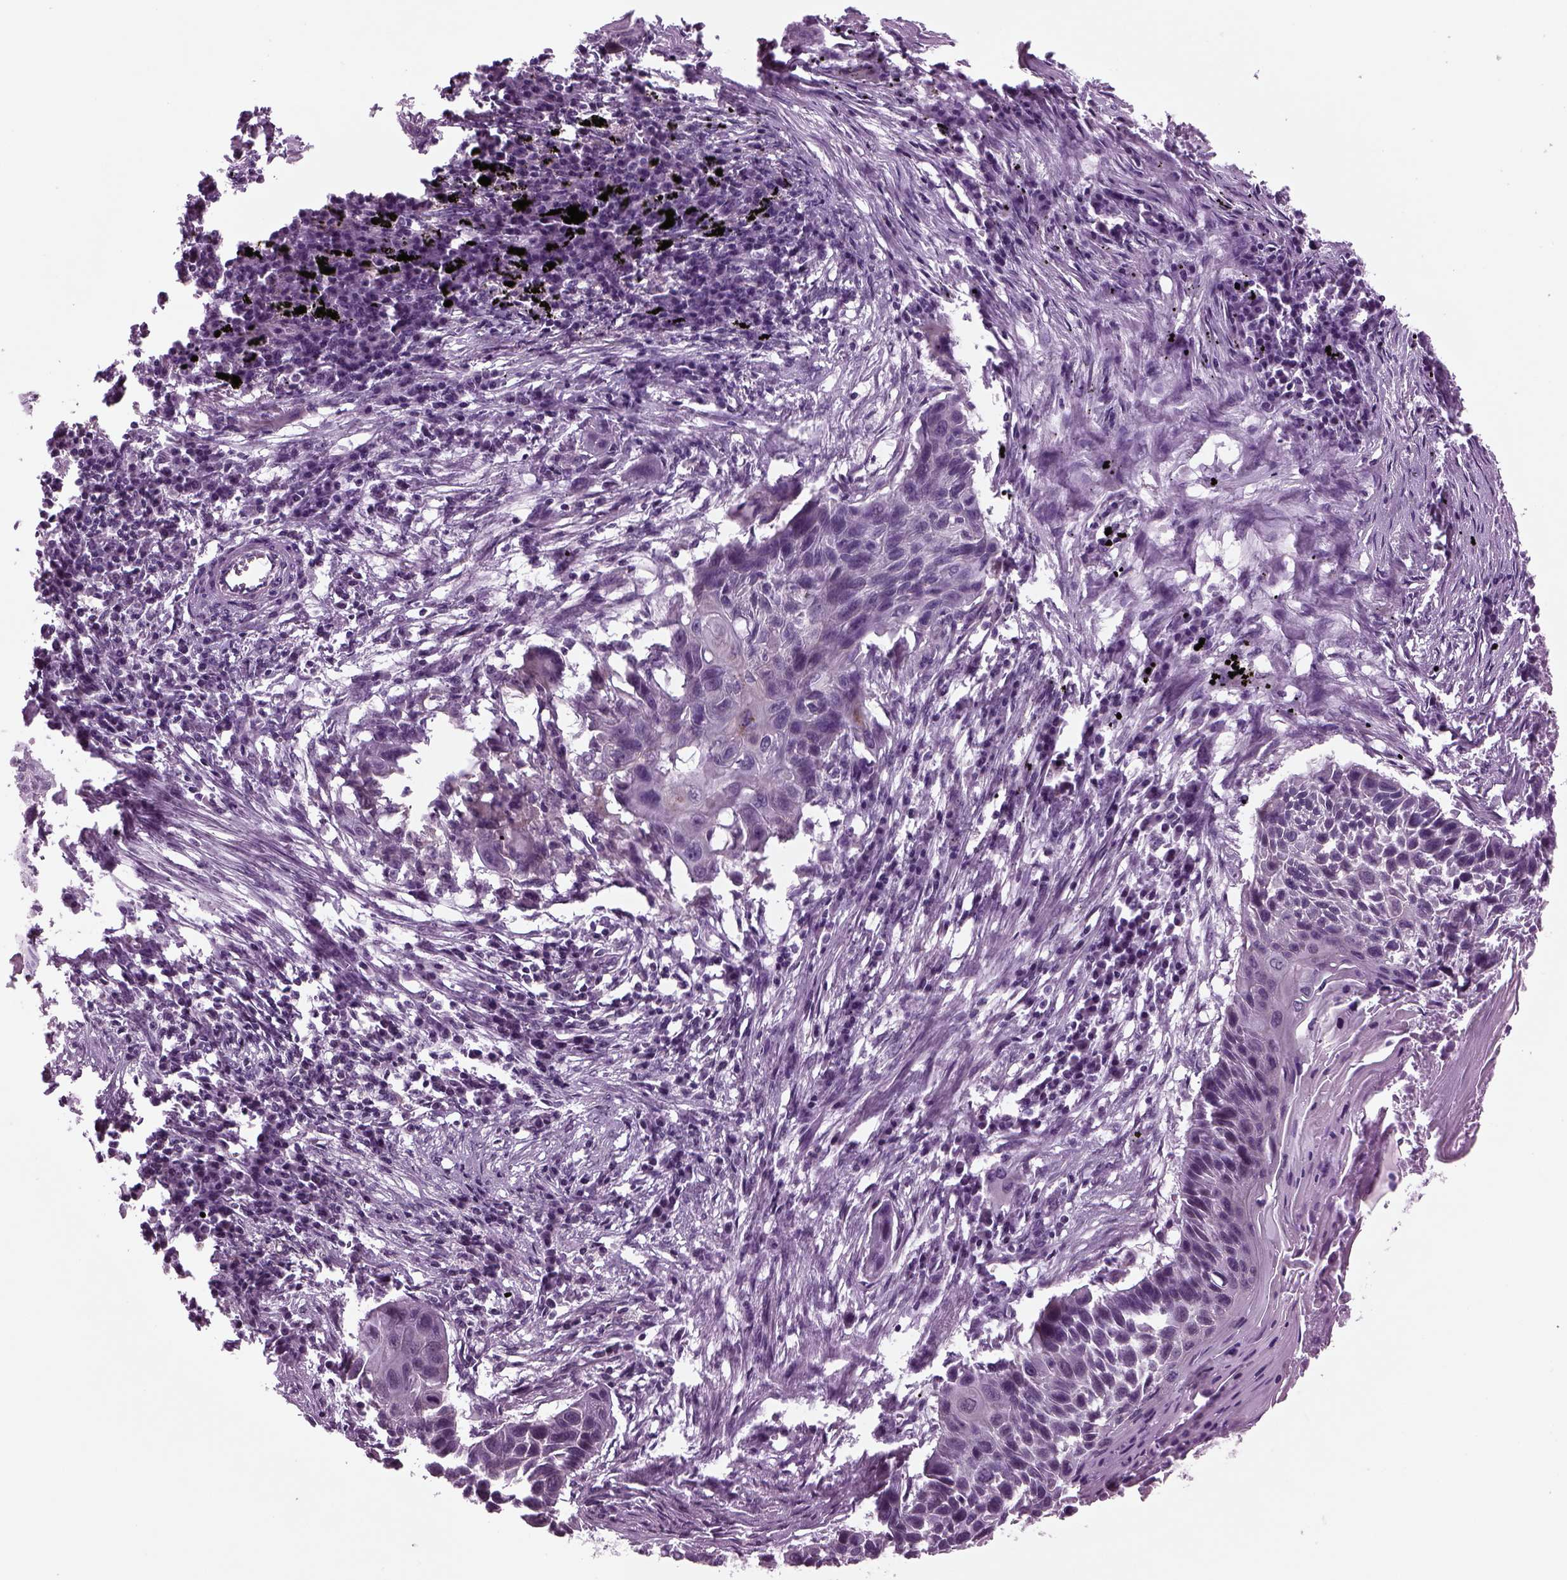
{"staining": {"intensity": "negative", "quantity": "none", "location": "none"}, "tissue": "lung cancer", "cell_type": "Tumor cells", "image_type": "cancer", "snomed": [{"axis": "morphology", "description": "Squamous cell carcinoma, NOS"}, {"axis": "topography", "description": "Lung"}], "caption": "An immunohistochemistry micrograph of lung cancer (squamous cell carcinoma) is shown. There is no staining in tumor cells of lung cancer (squamous cell carcinoma).", "gene": "ODF3", "patient": {"sex": "male", "age": 78}}